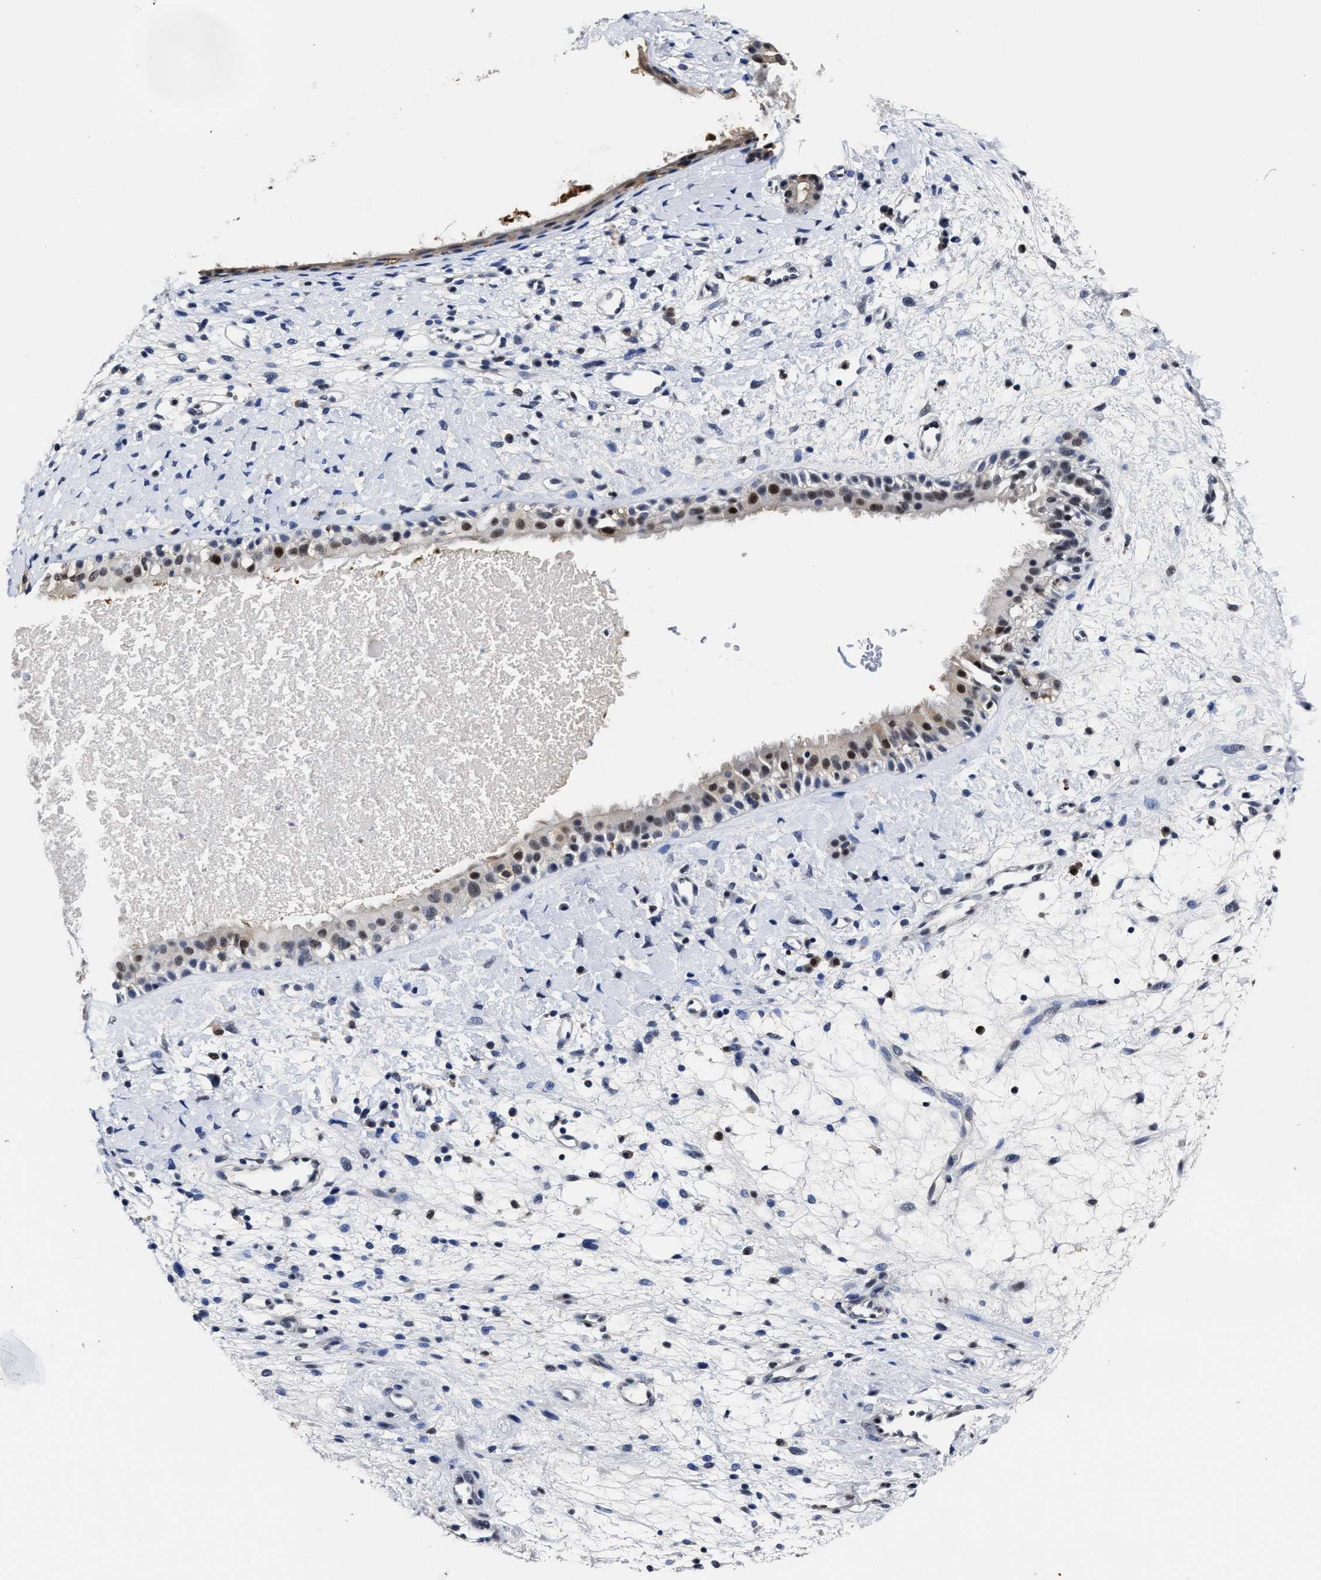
{"staining": {"intensity": "moderate", "quantity": "<25%", "location": "nuclear"}, "tissue": "nasopharynx", "cell_type": "Respiratory epithelial cells", "image_type": "normal", "snomed": [{"axis": "morphology", "description": "Normal tissue, NOS"}, {"axis": "topography", "description": "Nasopharynx"}], "caption": "IHC (DAB) staining of normal nasopharynx displays moderate nuclear protein positivity in approximately <25% of respiratory epithelial cells.", "gene": "PRPF4B", "patient": {"sex": "male", "age": 22}}